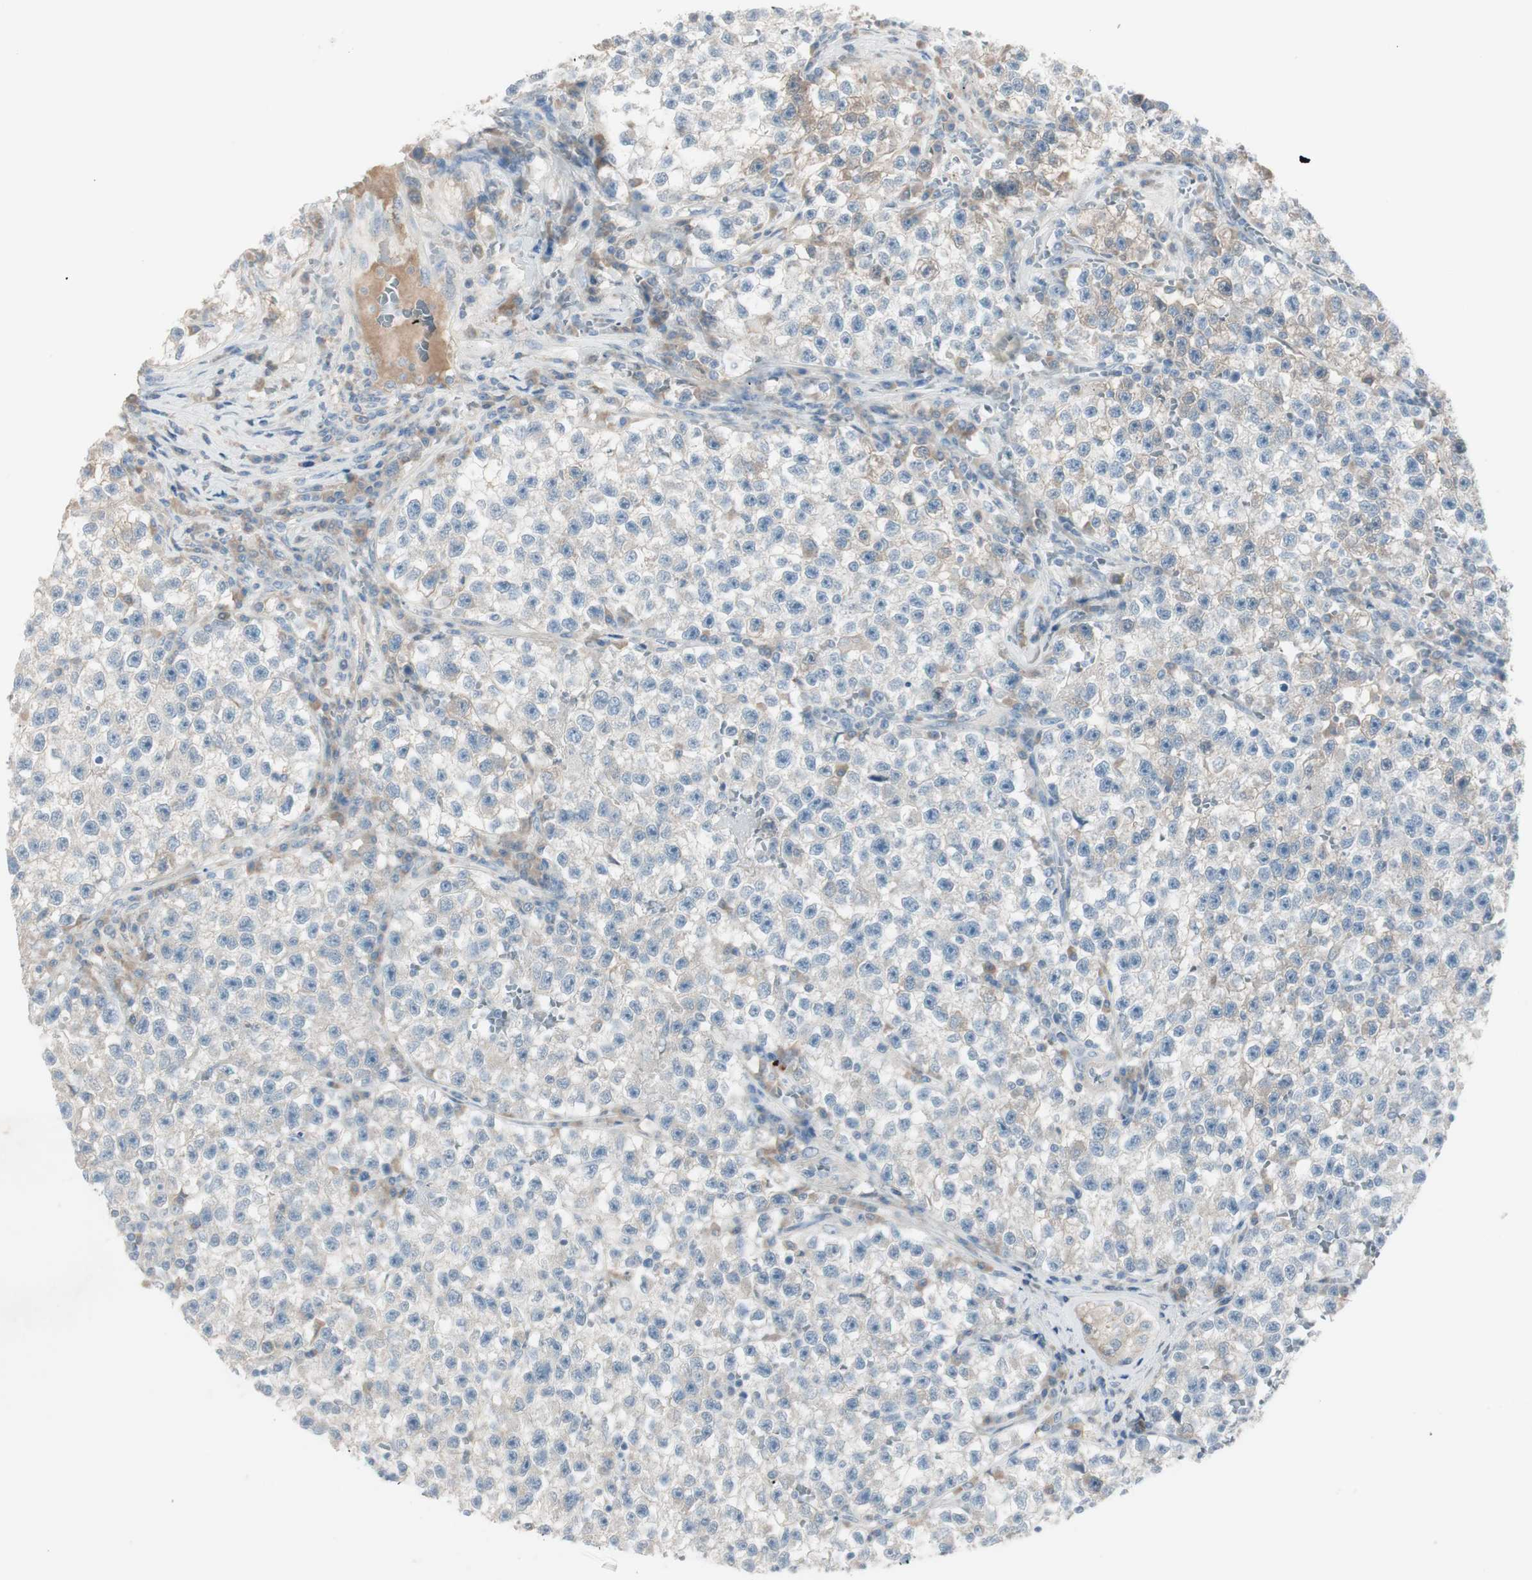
{"staining": {"intensity": "weak", "quantity": "<25%", "location": "cytoplasmic/membranous"}, "tissue": "testis cancer", "cell_type": "Tumor cells", "image_type": "cancer", "snomed": [{"axis": "morphology", "description": "Seminoma, NOS"}, {"axis": "topography", "description": "Testis"}], "caption": "Immunohistochemistry photomicrograph of neoplastic tissue: human testis cancer (seminoma) stained with DAB displays no significant protein expression in tumor cells. Brightfield microscopy of IHC stained with DAB (3,3'-diaminobenzidine) (brown) and hematoxylin (blue), captured at high magnification.", "gene": "MAPRE3", "patient": {"sex": "male", "age": 22}}